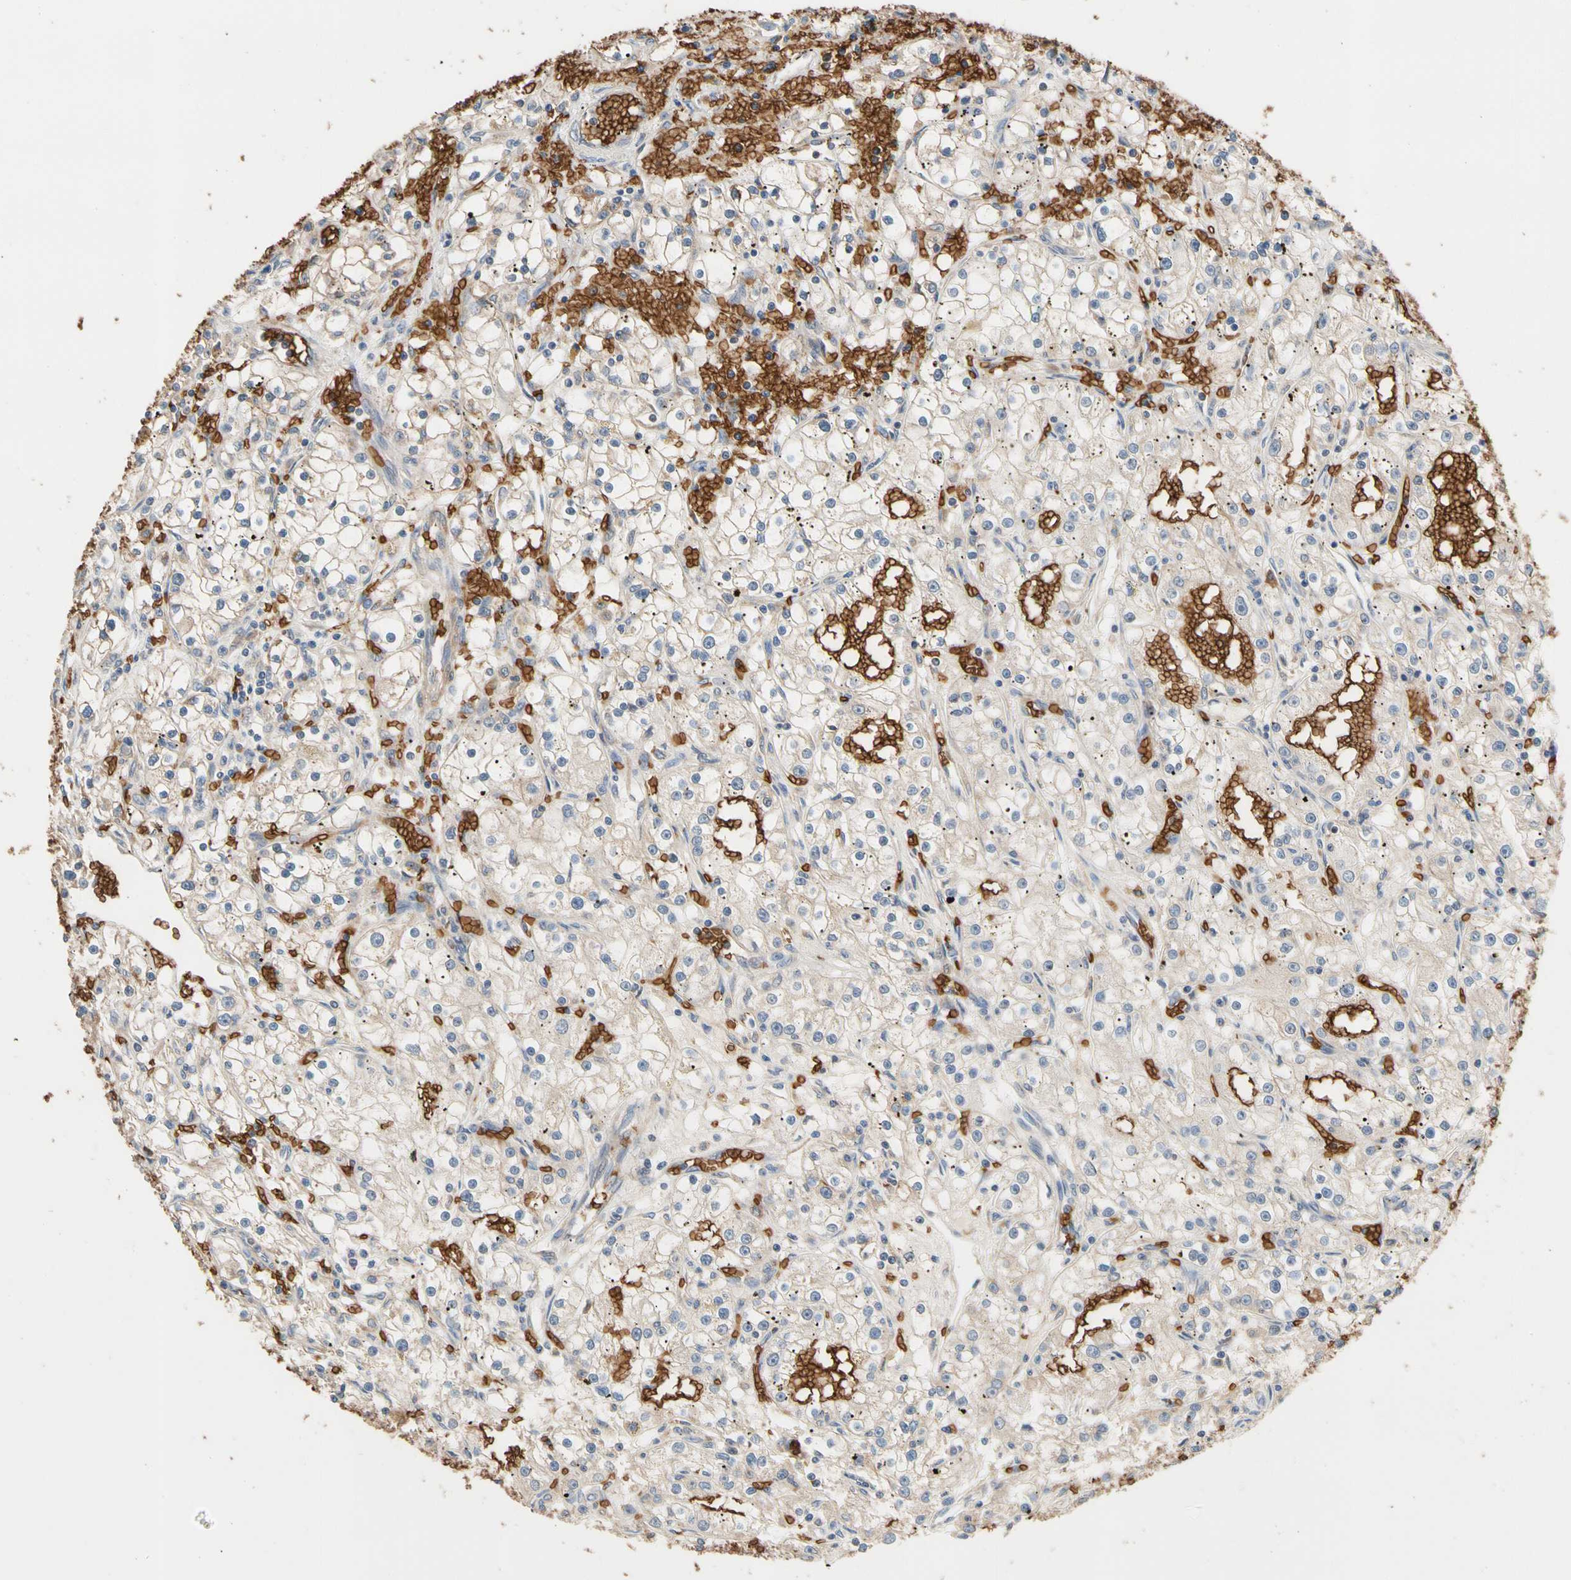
{"staining": {"intensity": "negative", "quantity": "none", "location": "none"}, "tissue": "renal cancer", "cell_type": "Tumor cells", "image_type": "cancer", "snomed": [{"axis": "morphology", "description": "Adenocarcinoma, NOS"}, {"axis": "topography", "description": "Kidney"}], "caption": "Immunohistochemistry (IHC) of human renal cancer reveals no positivity in tumor cells.", "gene": "RIOK2", "patient": {"sex": "male", "age": 56}}